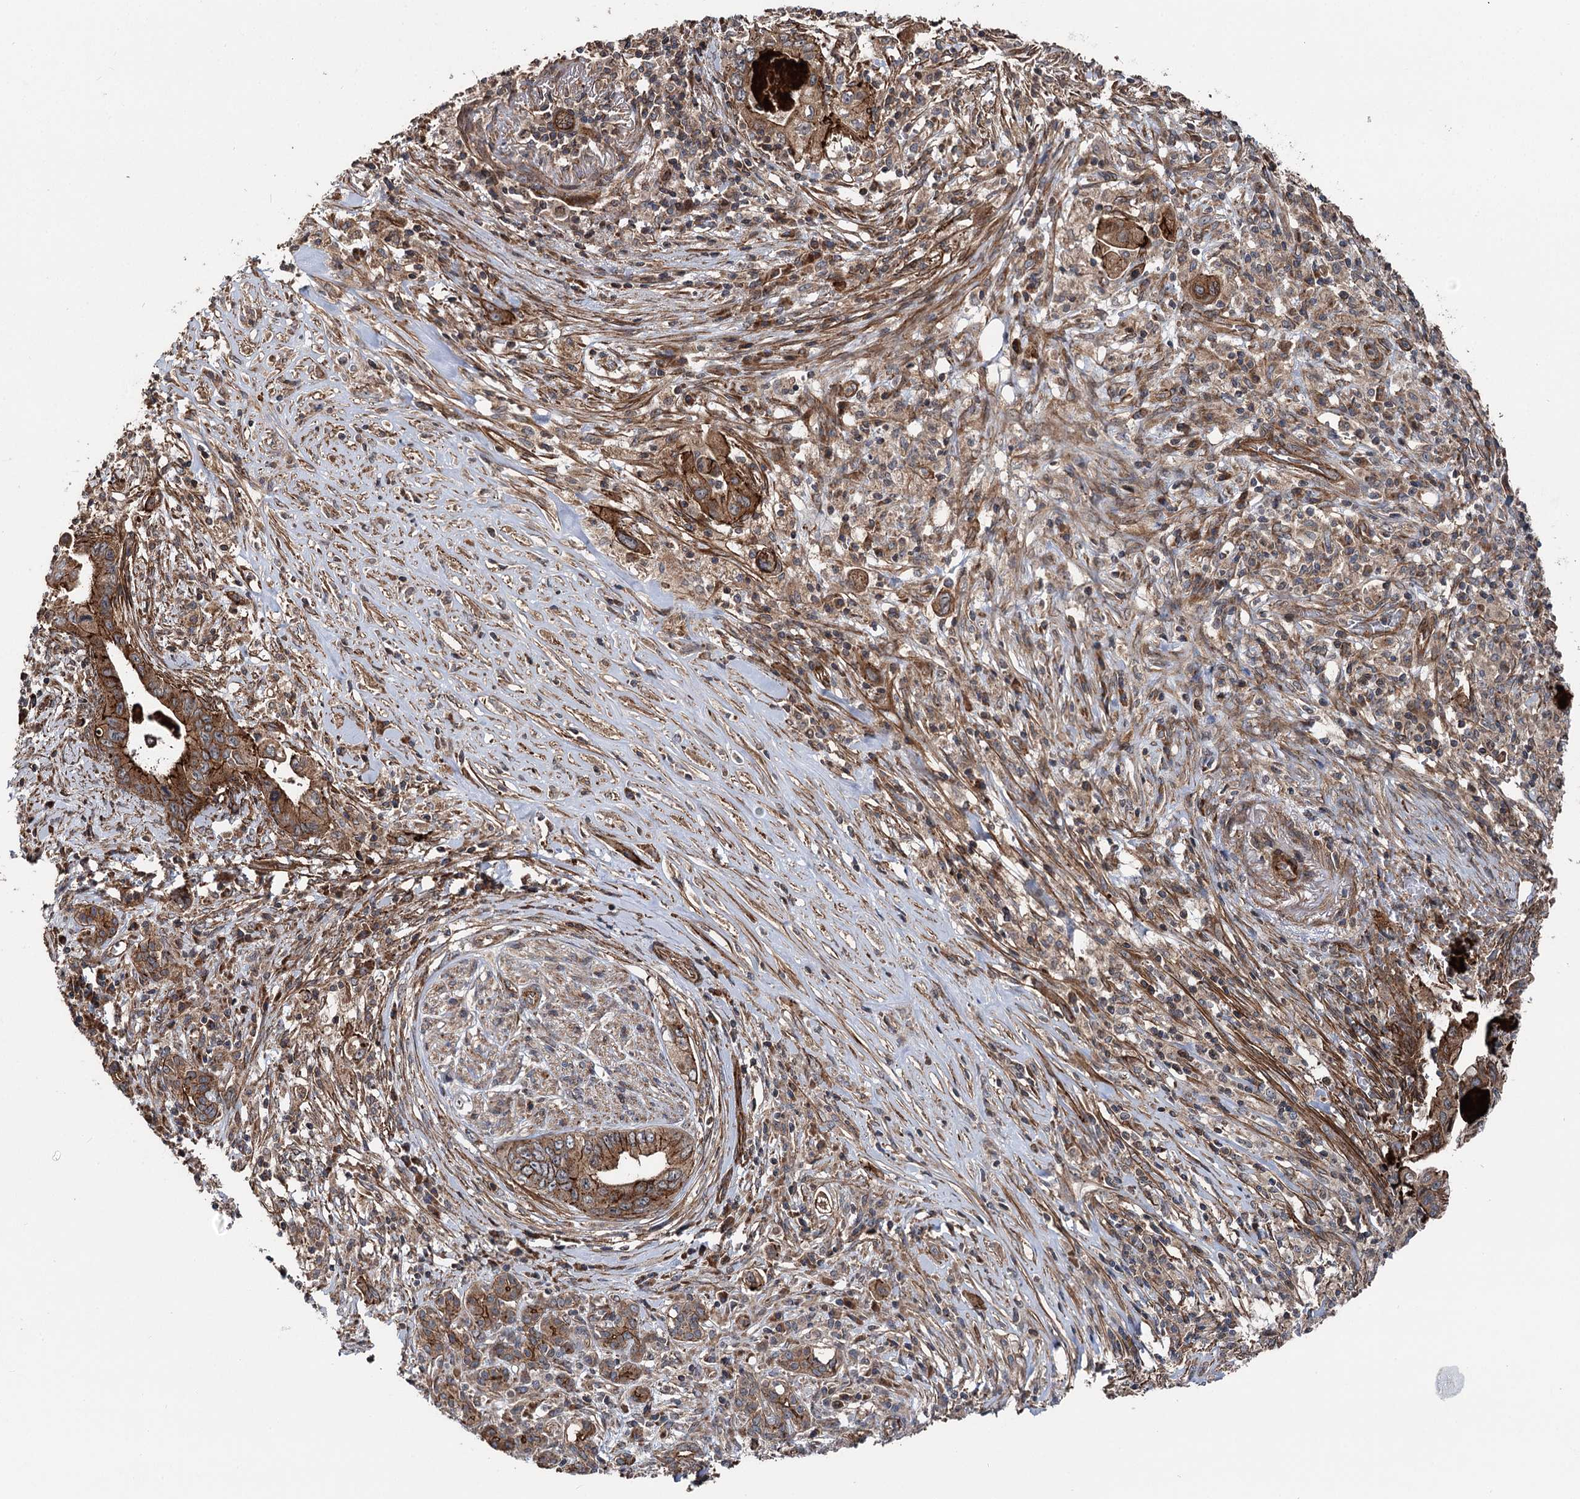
{"staining": {"intensity": "strong", "quantity": ">75%", "location": "cytoplasmic/membranous"}, "tissue": "pancreatic cancer", "cell_type": "Tumor cells", "image_type": "cancer", "snomed": [{"axis": "morphology", "description": "Adenocarcinoma, NOS"}, {"axis": "topography", "description": "Pancreas"}], "caption": "Human pancreatic cancer (adenocarcinoma) stained with a protein marker exhibits strong staining in tumor cells.", "gene": "ITFG2", "patient": {"sex": "female", "age": 73}}